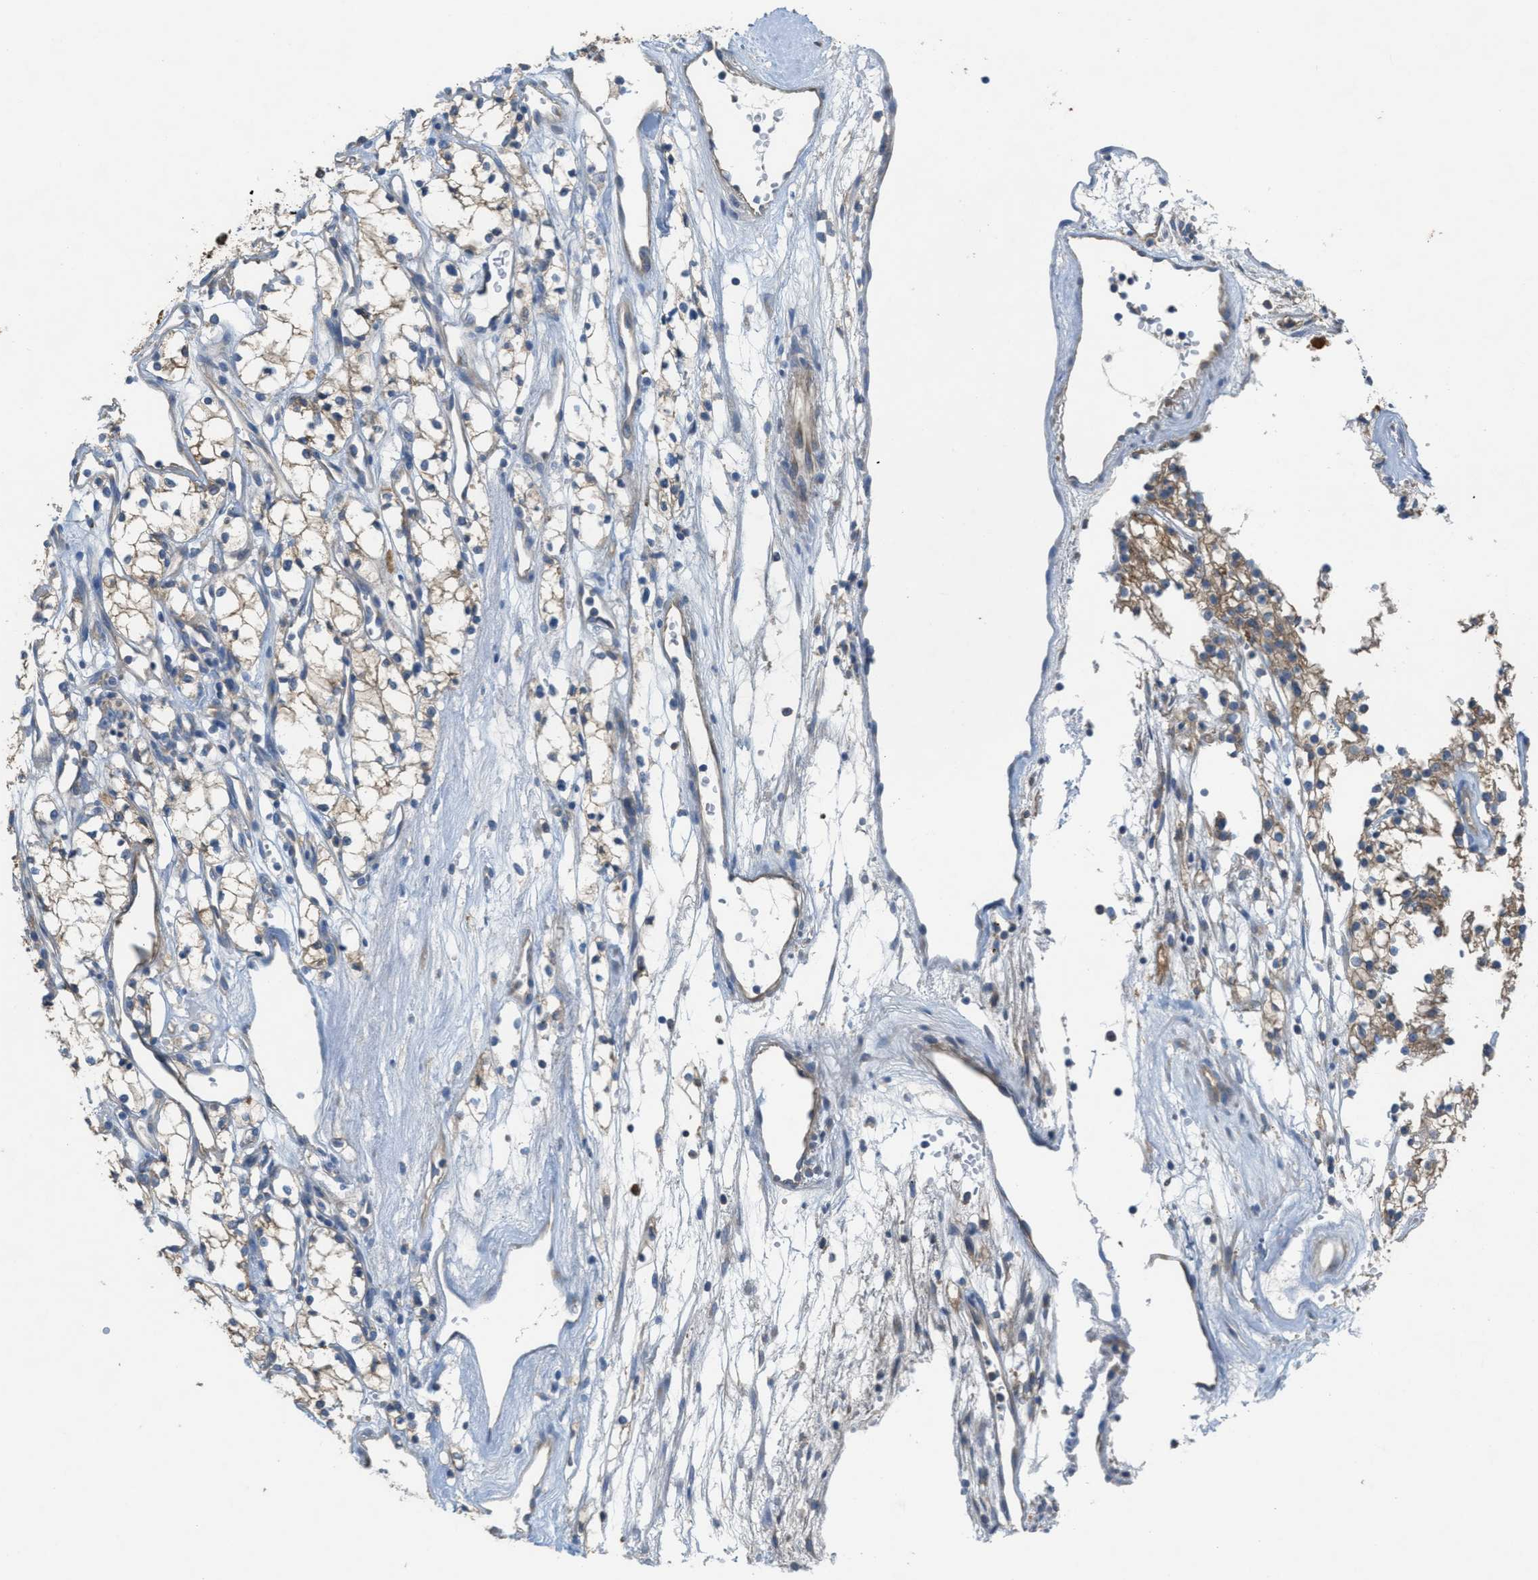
{"staining": {"intensity": "moderate", "quantity": ">75%", "location": "cytoplasmic/membranous"}, "tissue": "renal cancer", "cell_type": "Tumor cells", "image_type": "cancer", "snomed": [{"axis": "morphology", "description": "Adenocarcinoma, NOS"}, {"axis": "topography", "description": "Kidney"}], "caption": "Immunohistochemical staining of renal cancer shows medium levels of moderate cytoplasmic/membranous protein staining in approximately >75% of tumor cells. (IHC, brightfield microscopy, high magnification).", "gene": "UBA5", "patient": {"sex": "male", "age": 59}}